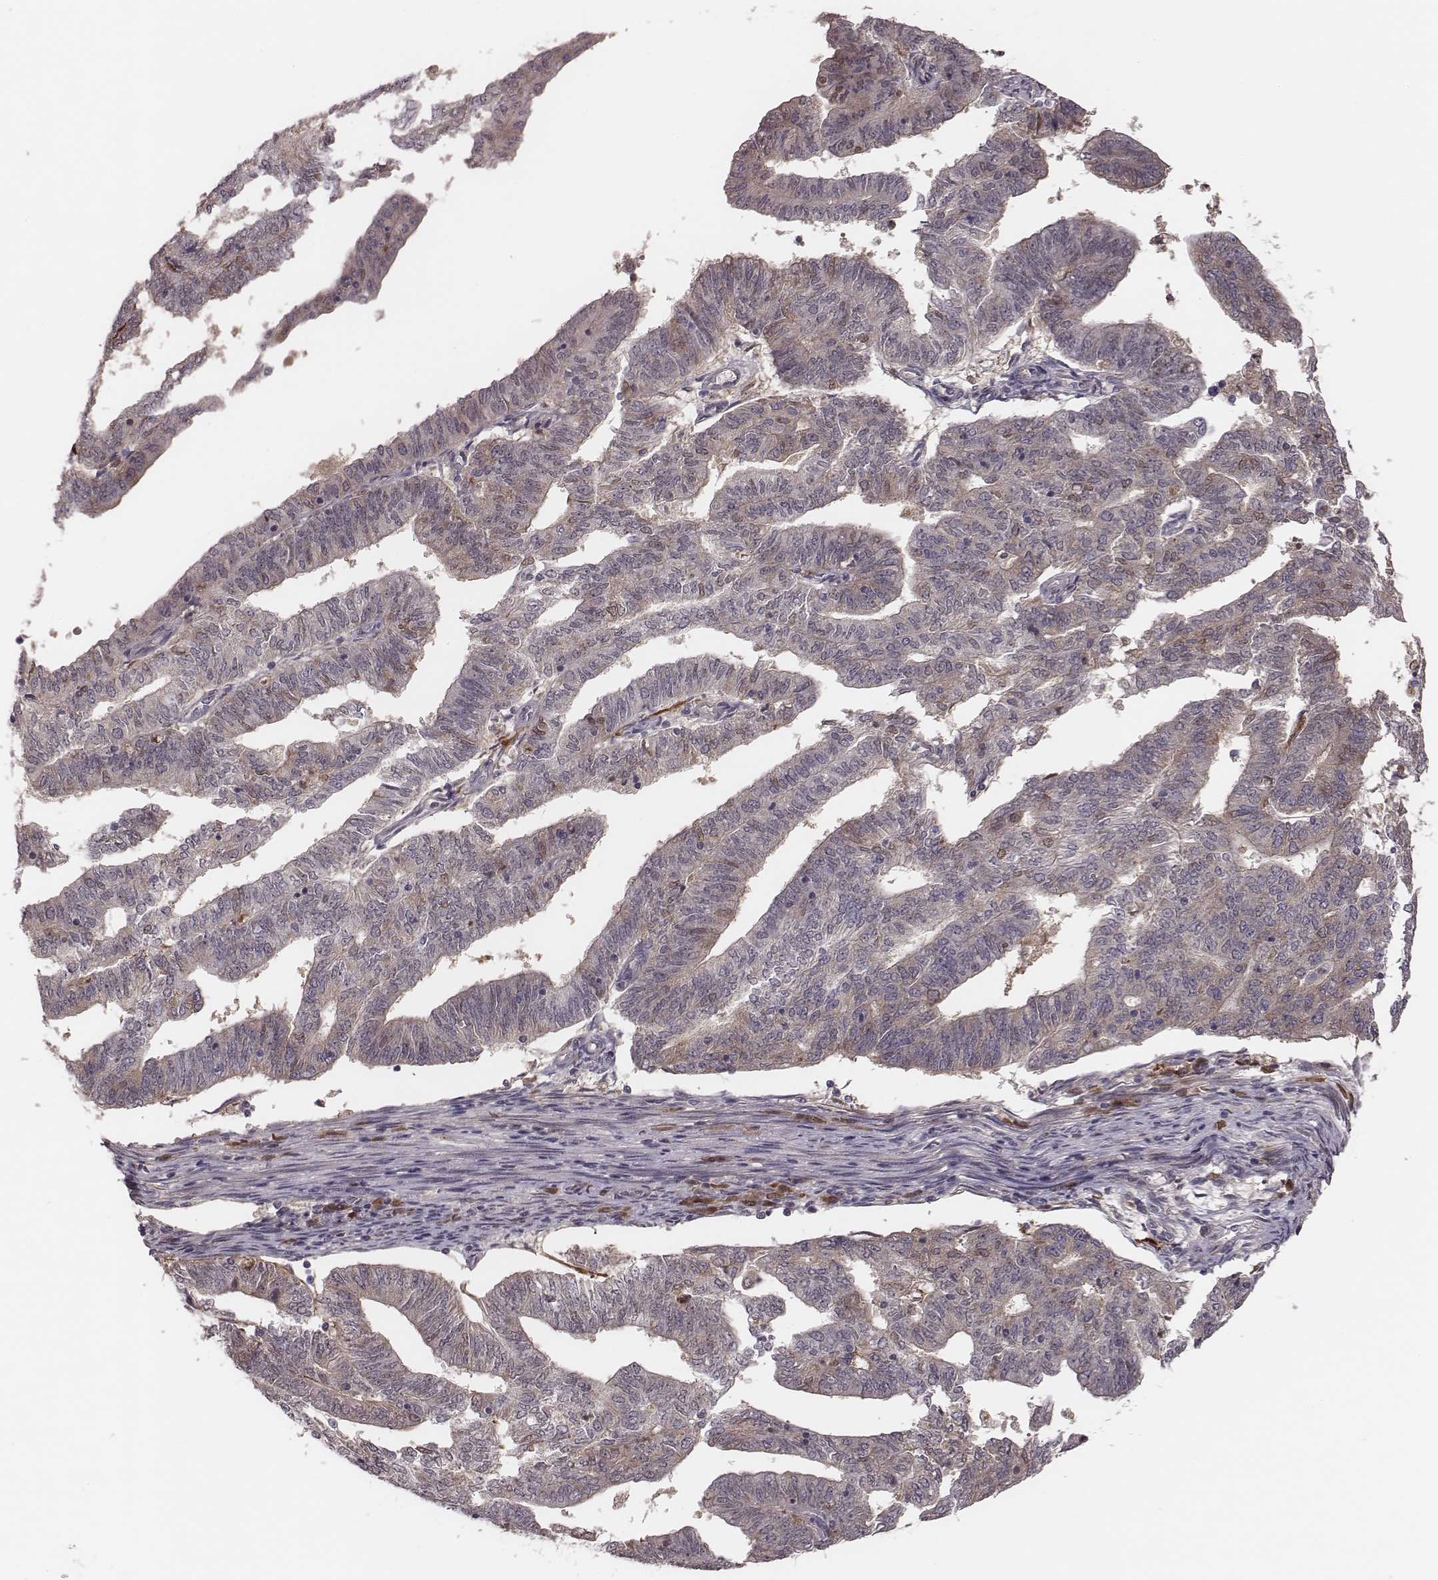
{"staining": {"intensity": "moderate", "quantity": "<25%", "location": "cytoplasmic/membranous"}, "tissue": "endometrial cancer", "cell_type": "Tumor cells", "image_type": "cancer", "snomed": [{"axis": "morphology", "description": "Adenocarcinoma, NOS"}, {"axis": "topography", "description": "Endometrium"}], "caption": "Protein expression analysis of endometrial adenocarcinoma displays moderate cytoplasmic/membranous staining in approximately <25% of tumor cells. The staining is performed using DAB brown chromogen to label protein expression. The nuclei are counter-stained blue using hematoxylin.", "gene": "P2RX5", "patient": {"sex": "female", "age": 82}}